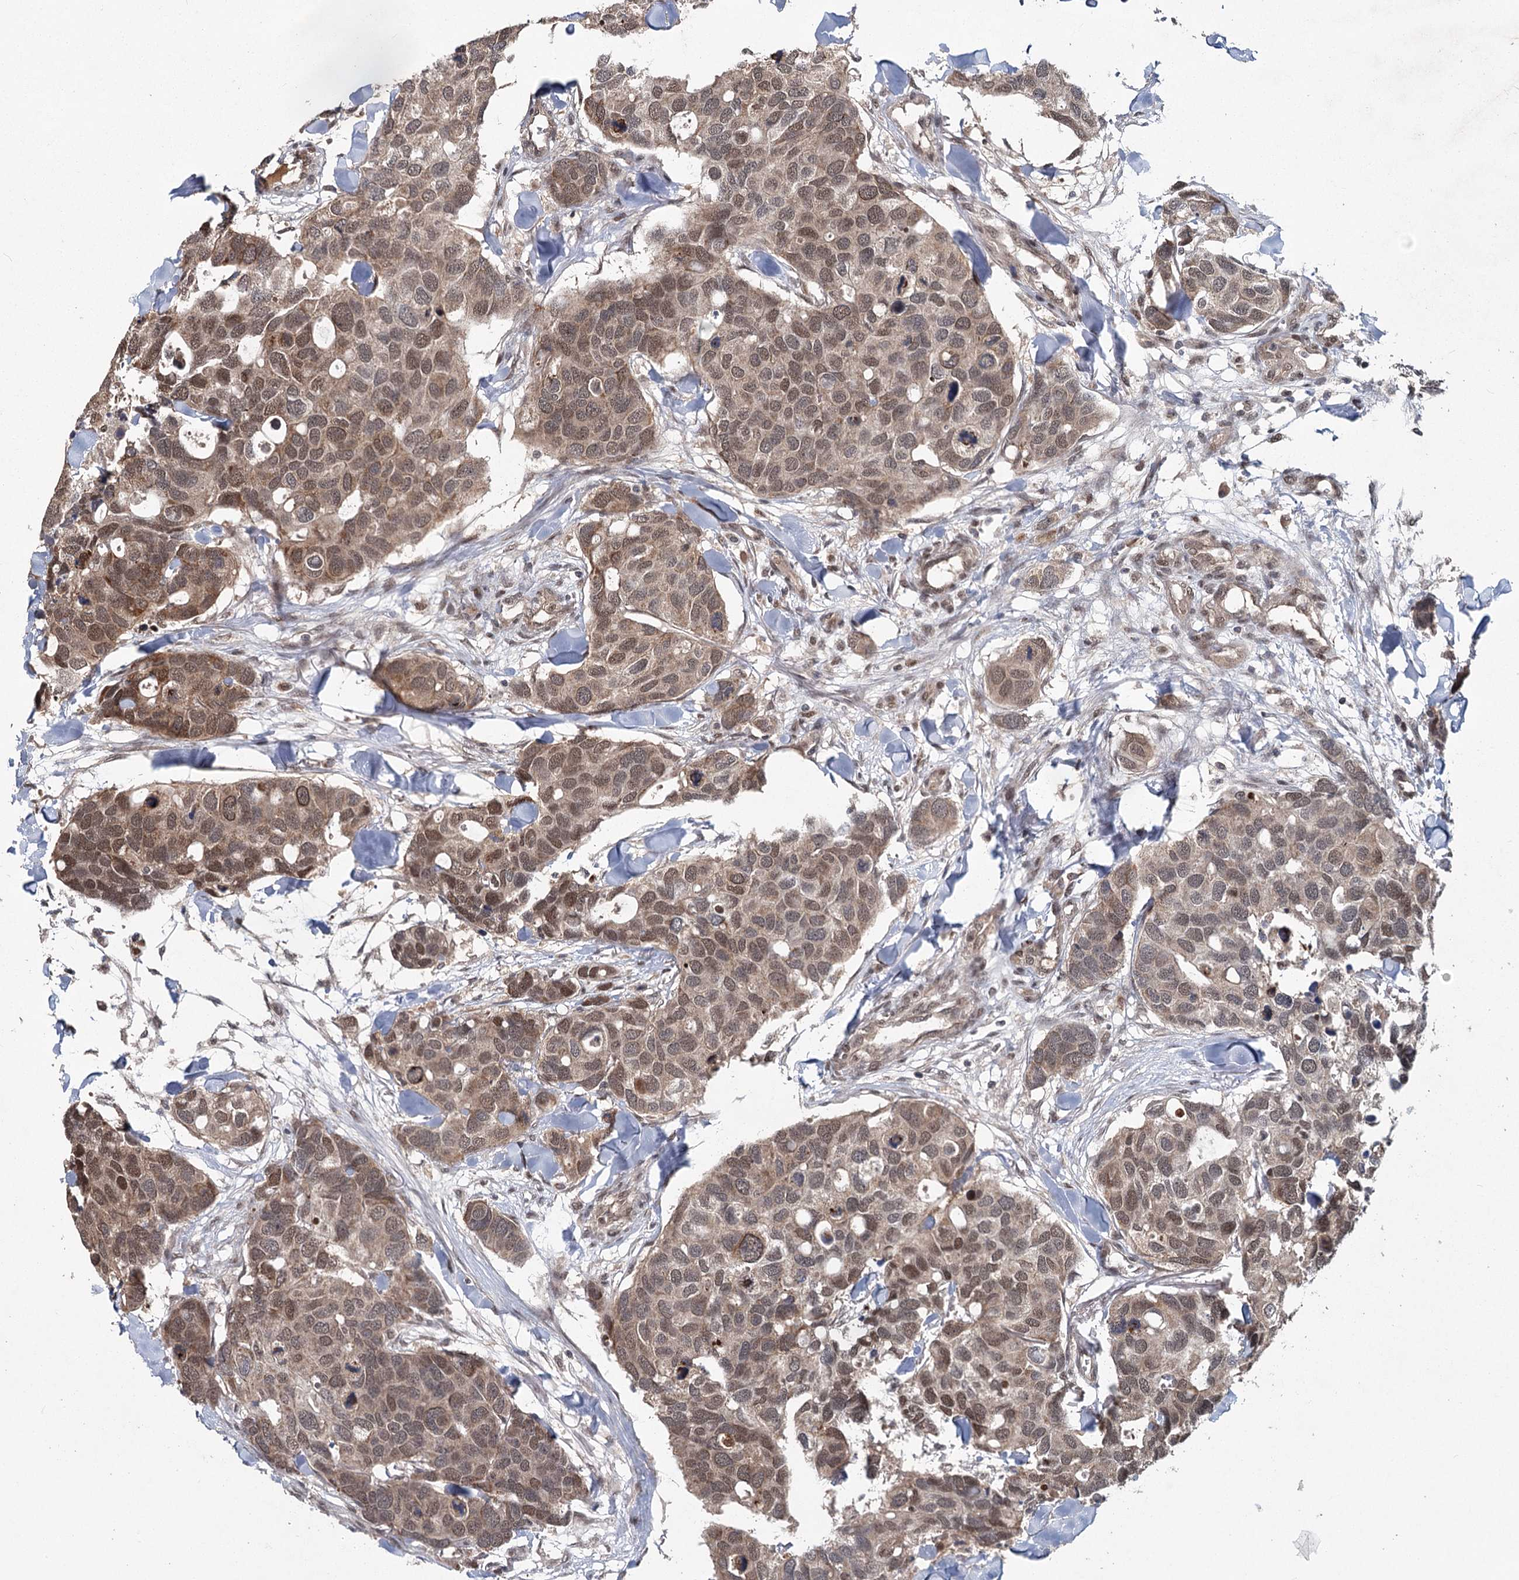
{"staining": {"intensity": "moderate", "quantity": ">75%", "location": "cytoplasmic/membranous,nuclear"}, "tissue": "breast cancer", "cell_type": "Tumor cells", "image_type": "cancer", "snomed": [{"axis": "morphology", "description": "Duct carcinoma"}, {"axis": "topography", "description": "Breast"}], "caption": "The histopathology image reveals staining of infiltrating ductal carcinoma (breast), revealing moderate cytoplasmic/membranous and nuclear protein positivity (brown color) within tumor cells.", "gene": "MYG1", "patient": {"sex": "female", "age": 83}}